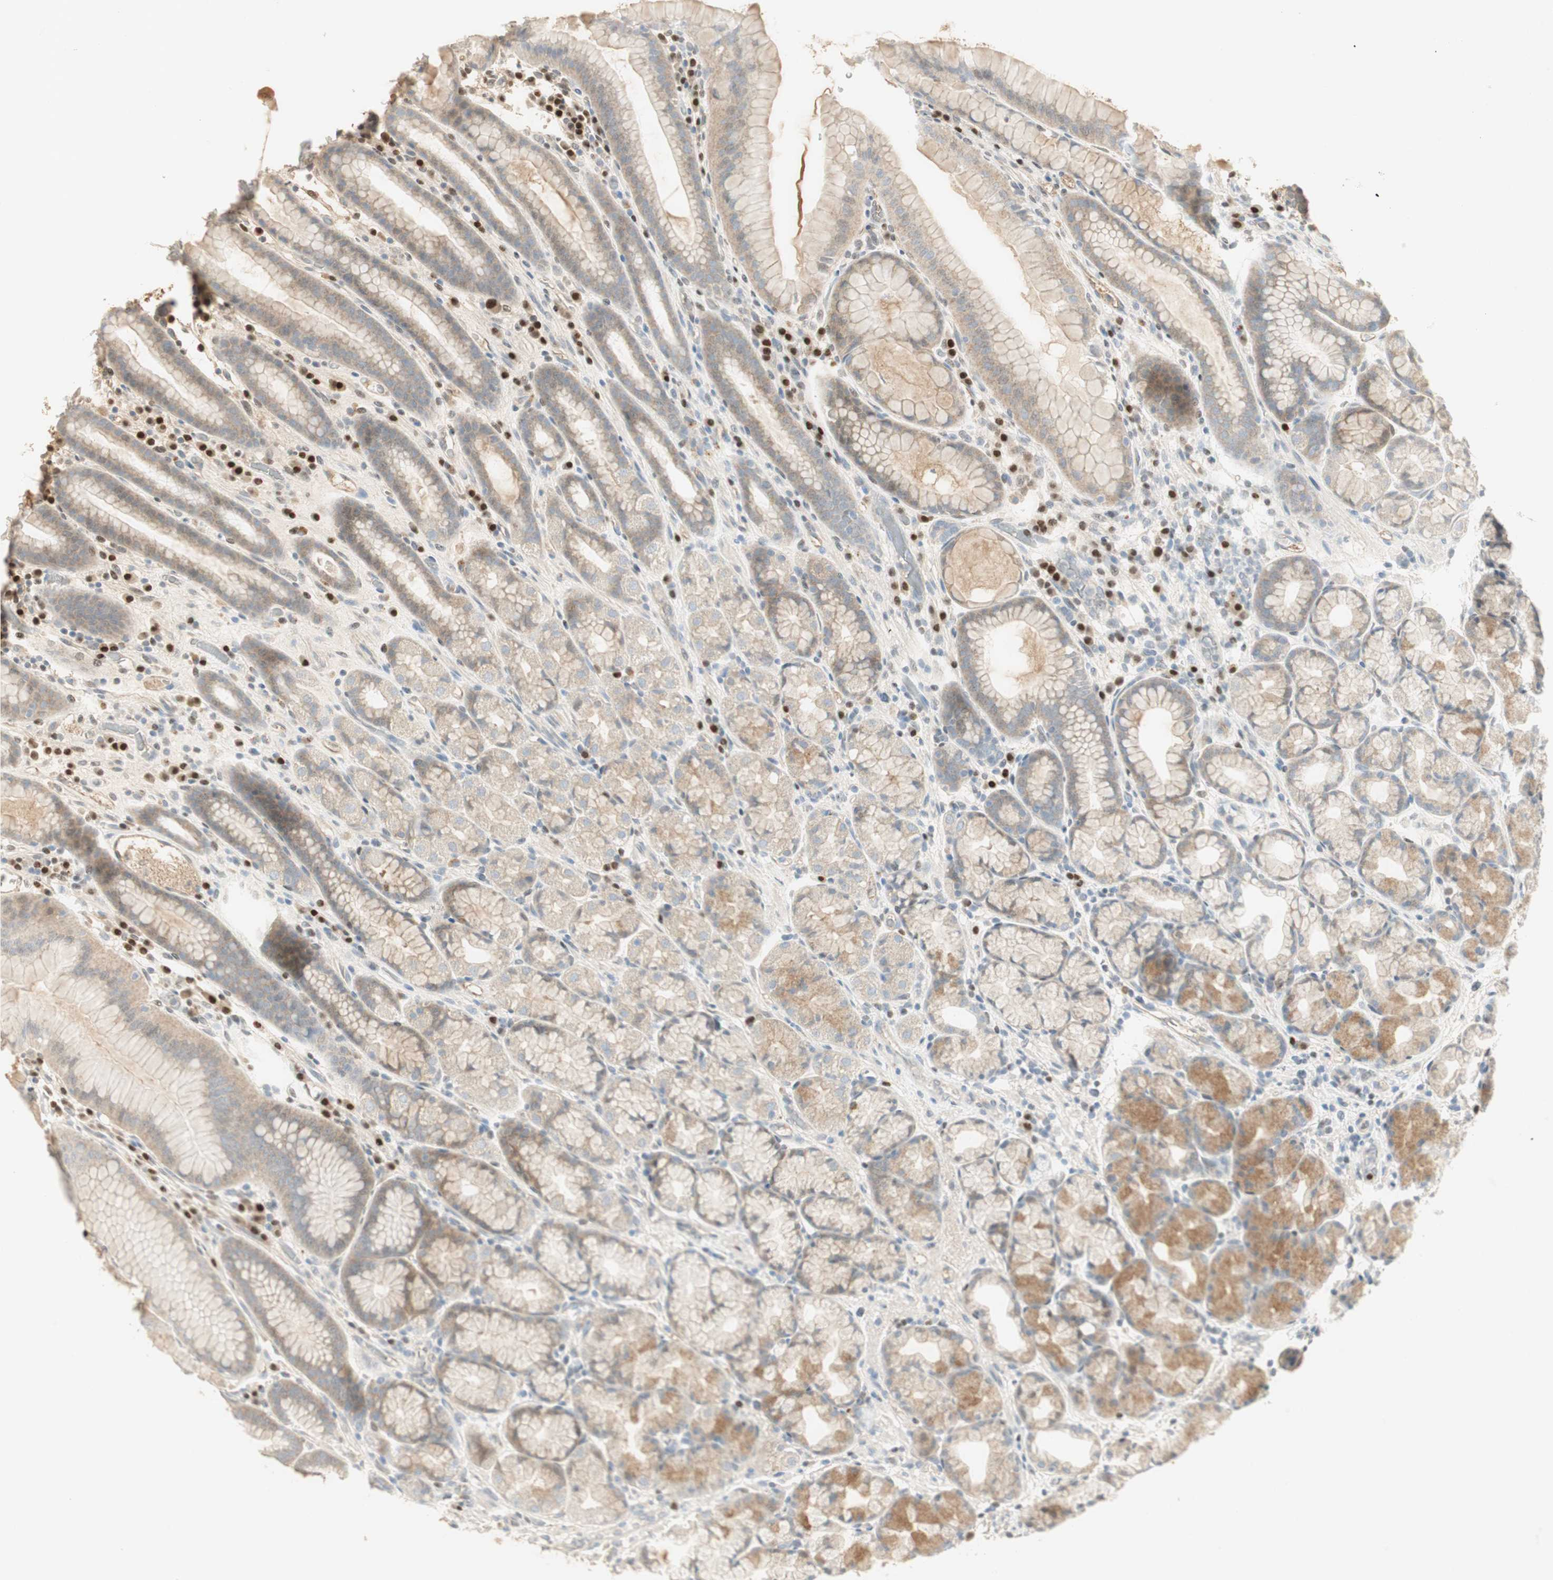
{"staining": {"intensity": "weak", "quantity": "25%-75%", "location": "cytoplasmic/membranous"}, "tissue": "stomach", "cell_type": "Glandular cells", "image_type": "normal", "snomed": [{"axis": "morphology", "description": "Normal tissue, NOS"}, {"axis": "topography", "description": "Stomach, upper"}], "caption": "Immunohistochemistry (IHC) of unremarkable human stomach shows low levels of weak cytoplasmic/membranous expression in approximately 25%-75% of glandular cells.", "gene": "RUNX2", "patient": {"sex": "male", "age": 68}}